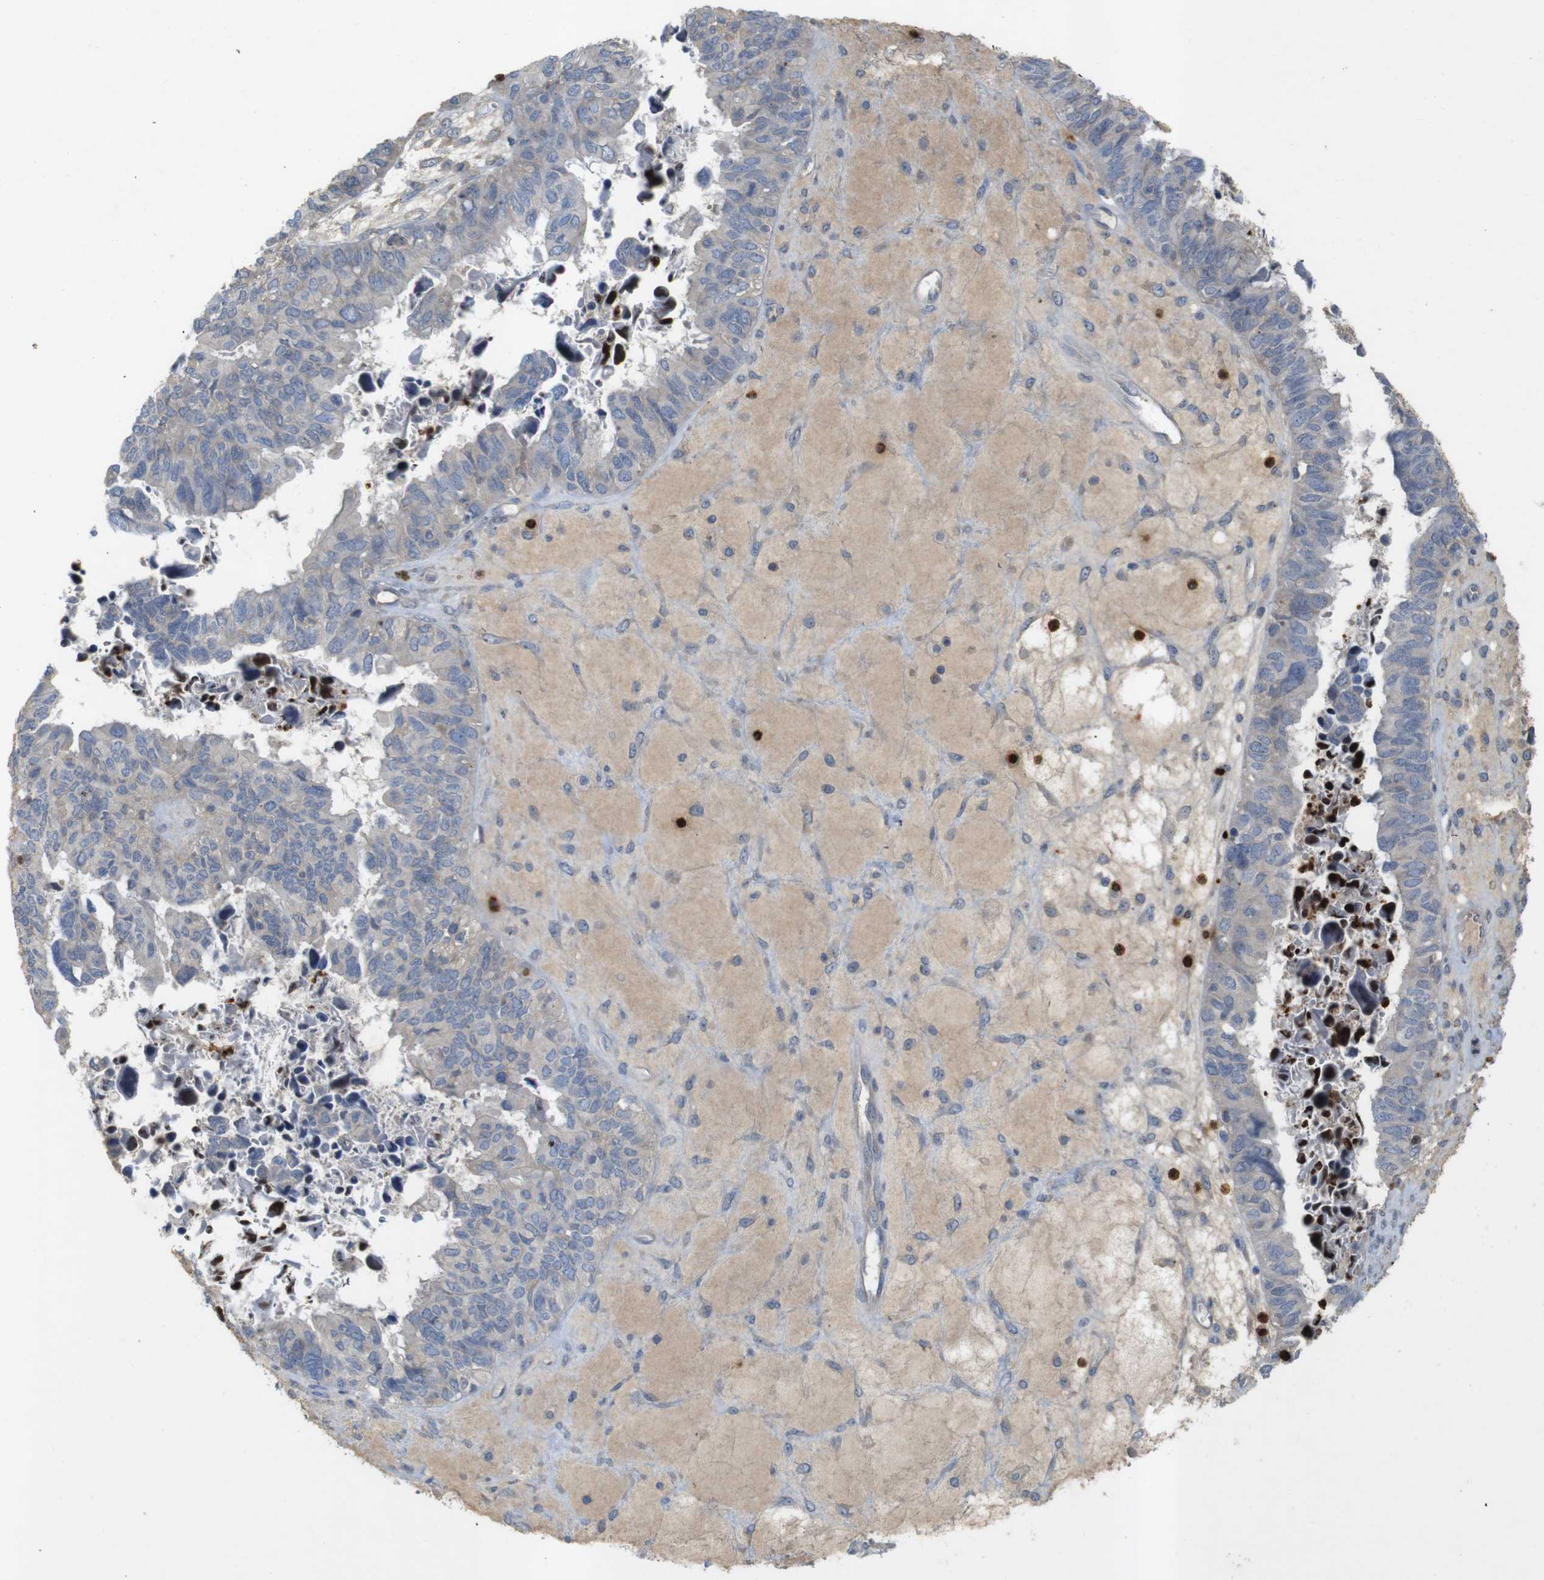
{"staining": {"intensity": "weak", "quantity": "<25%", "location": "cytoplasmic/membranous"}, "tissue": "ovarian cancer", "cell_type": "Tumor cells", "image_type": "cancer", "snomed": [{"axis": "morphology", "description": "Cystadenocarcinoma, serous, NOS"}, {"axis": "topography", "description": "Ovary"}], "caption": "Protein analysis of serous cystadenocarcinoma (ovarian) exhibits no significant staining in tumor cells.", "gene": "TSPAN14", "patient": {"sex": "female", "age": 79}}